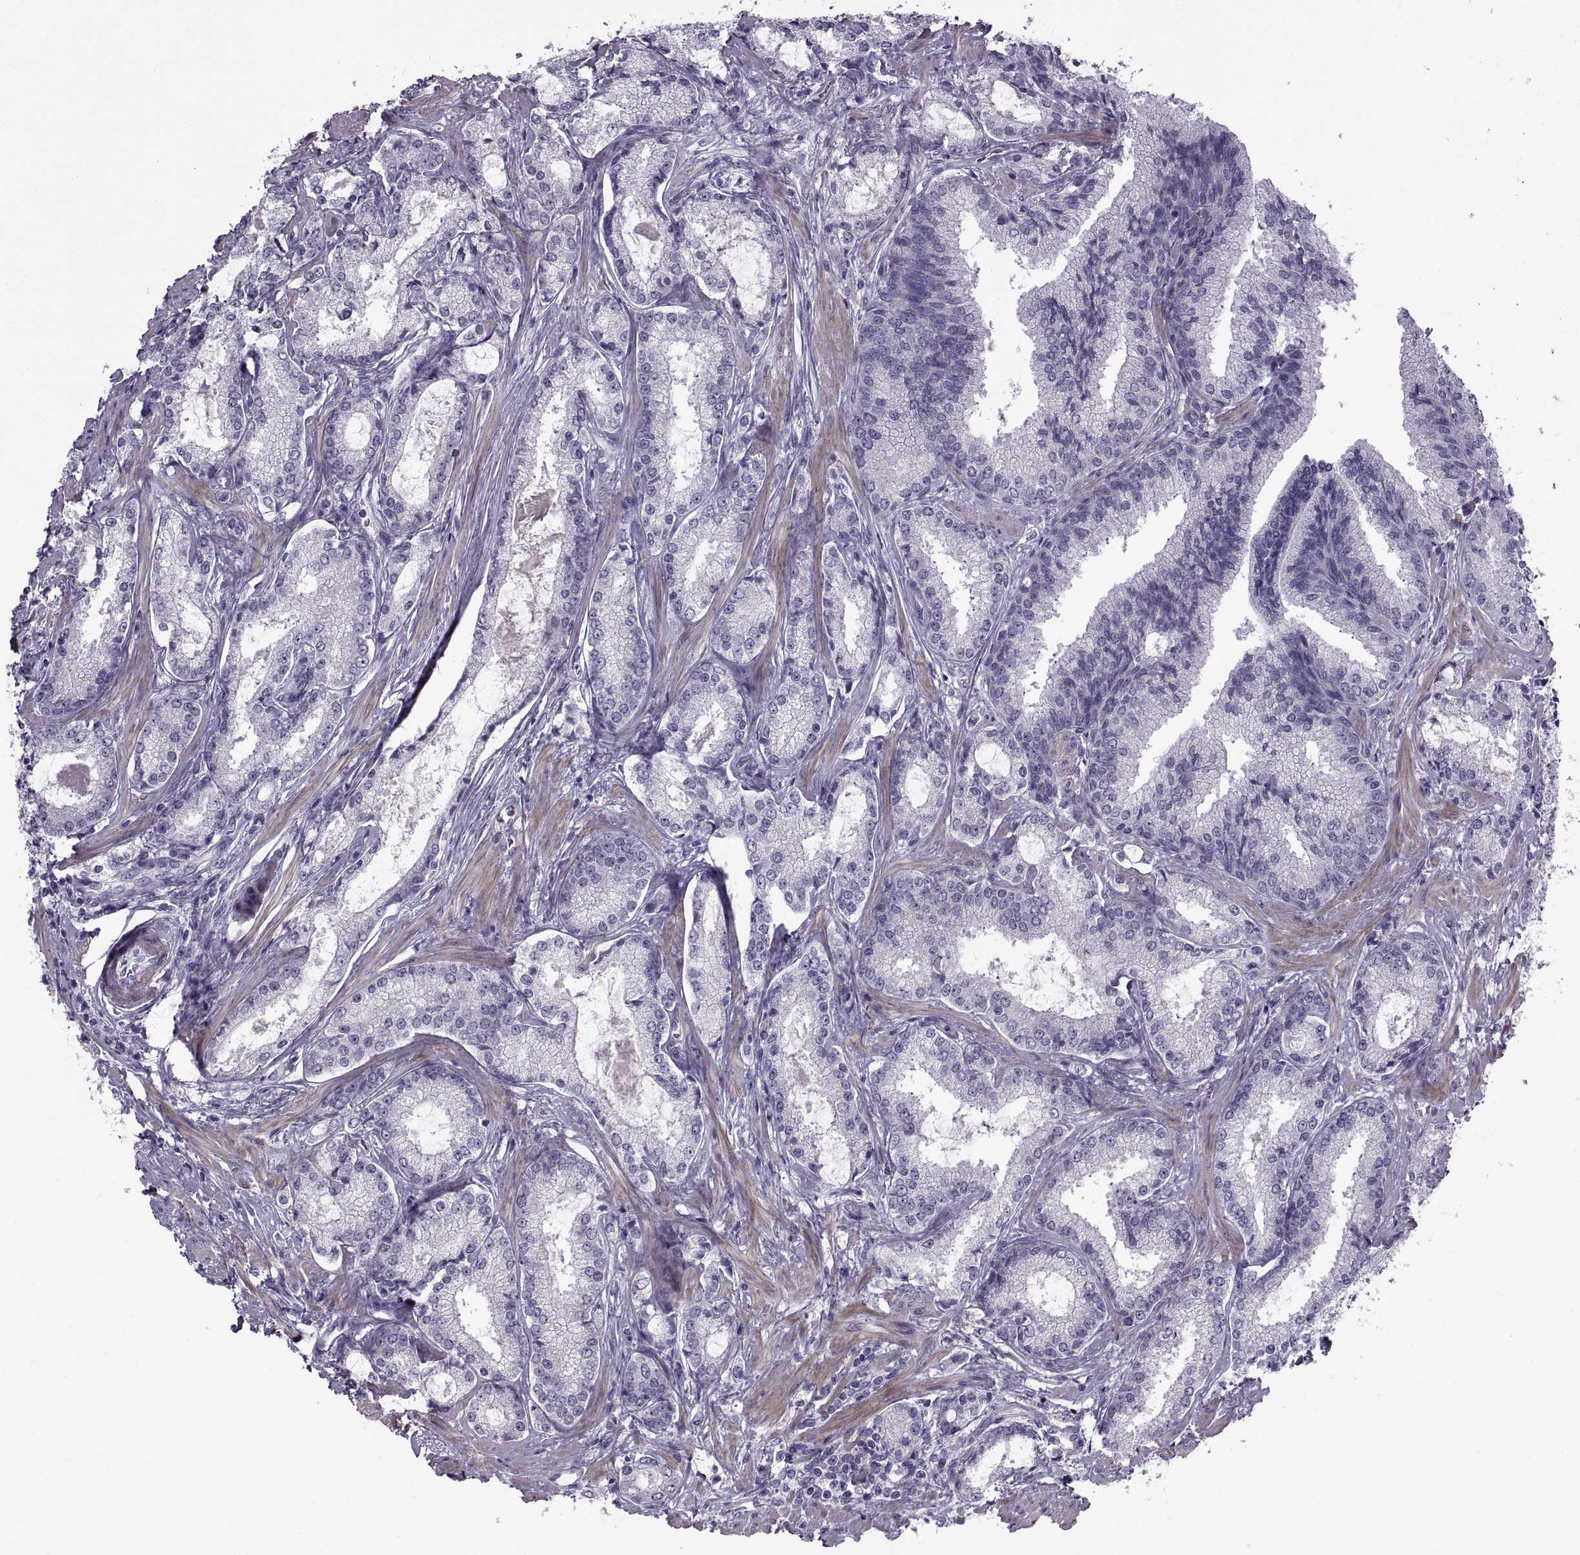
{"staining": {"intensity": "negative", "quantity": "none", "location": "none"}, "tissue": "prostate cancer", "cell_type": "Tumor cells", "image_type": "cancer", "snomed": [{"axis": "morphology", "description": "Adenocarcinoma, Low grade"}, {"axis": "topography", "description": "Prostate"}], "caption": "This photomicrograph is of prostate cancer (adenocarcinoma (low-grade)) stained with immunohistochemistry (IHC) to label a protein in brown with the nuclei are counter-stained blue. There is no expression in tumor cells.", "gene": "BSPH1", "patient": {"sex": "male", "age": 56}}